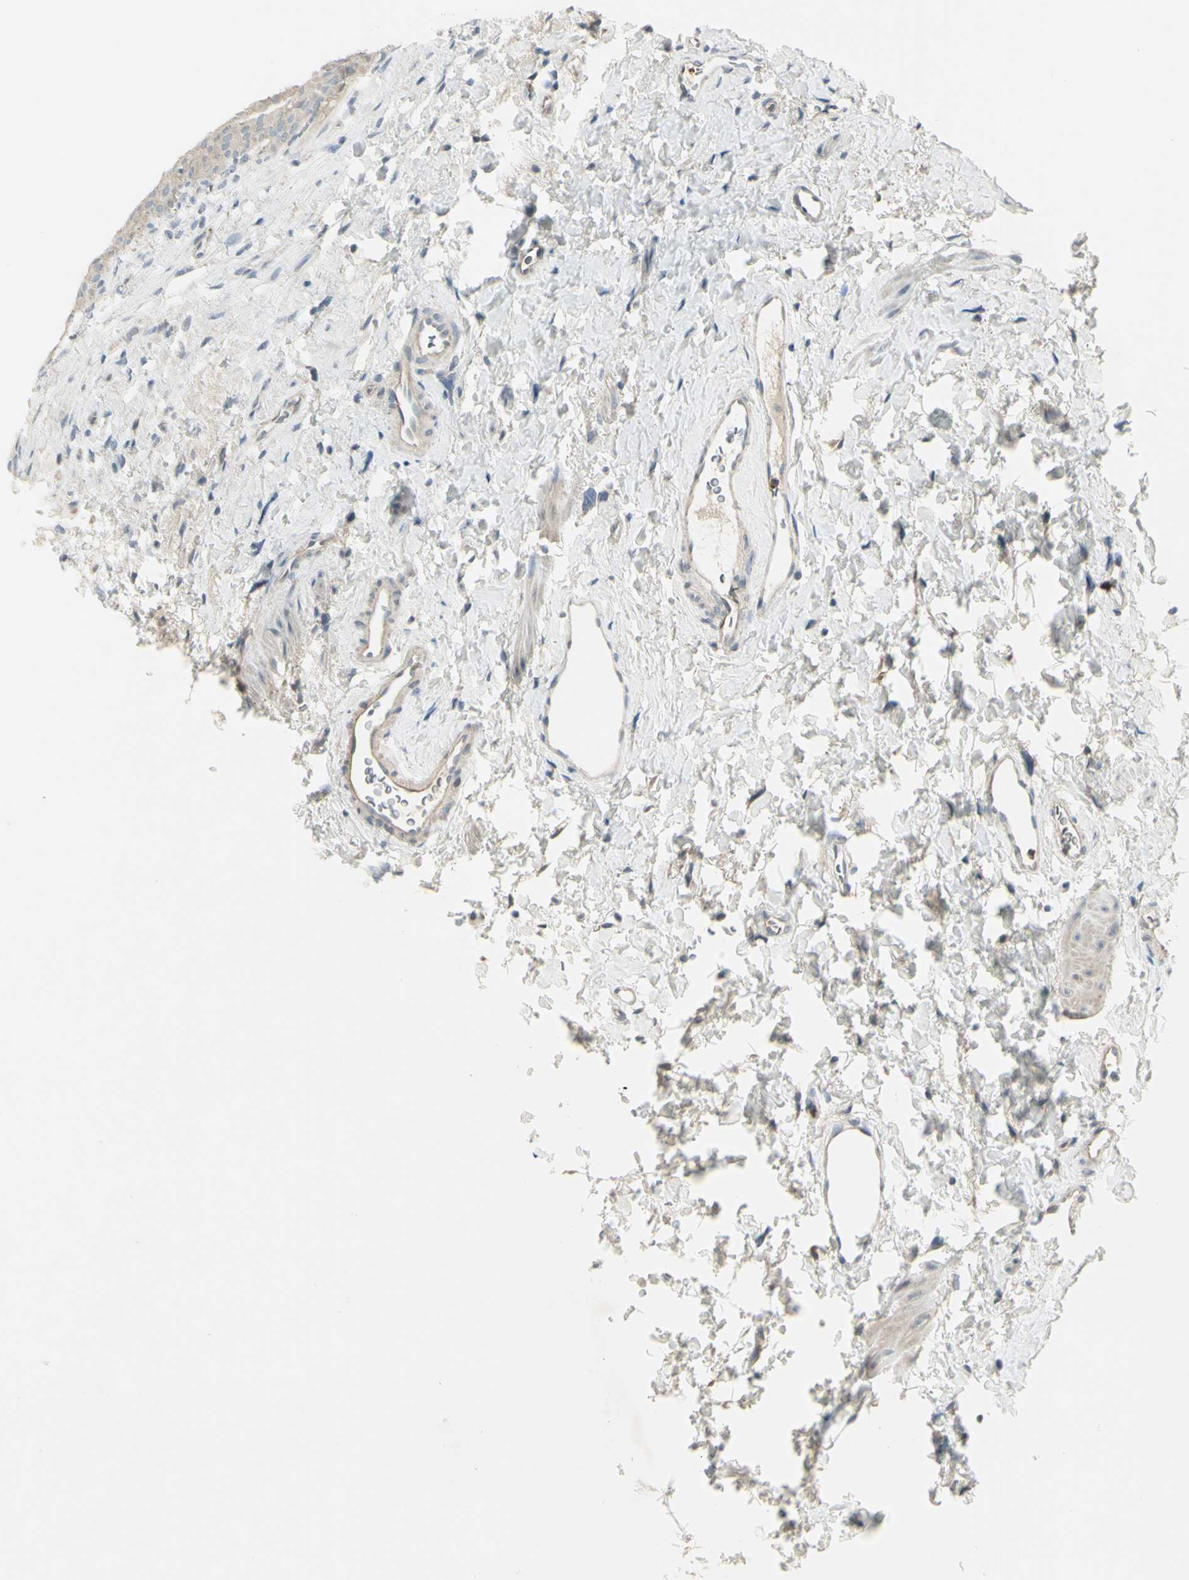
{"staining": {"intensity": "moderate", "quantity": "<25%", "location": "cytoplasmic/membranous"}, "tissue": "urinary bladder", "cell_type": "Urothelial cells", "image_type": "normal", "snomed": [{"axis": "morphology", "description": "Normal tissue, NOS"}, {"axis": "topography", "description": "Urinary bladder"}], "caption": "Benign urinary bladder displays moderate cytoplasmic/membranous staining in about <25% of urothelial cells (brown staining indicates protein expression, while blue staining denotes nuclei)..", "gene": "CCNB2", "patient": {"sex": "female", "age": 79}}